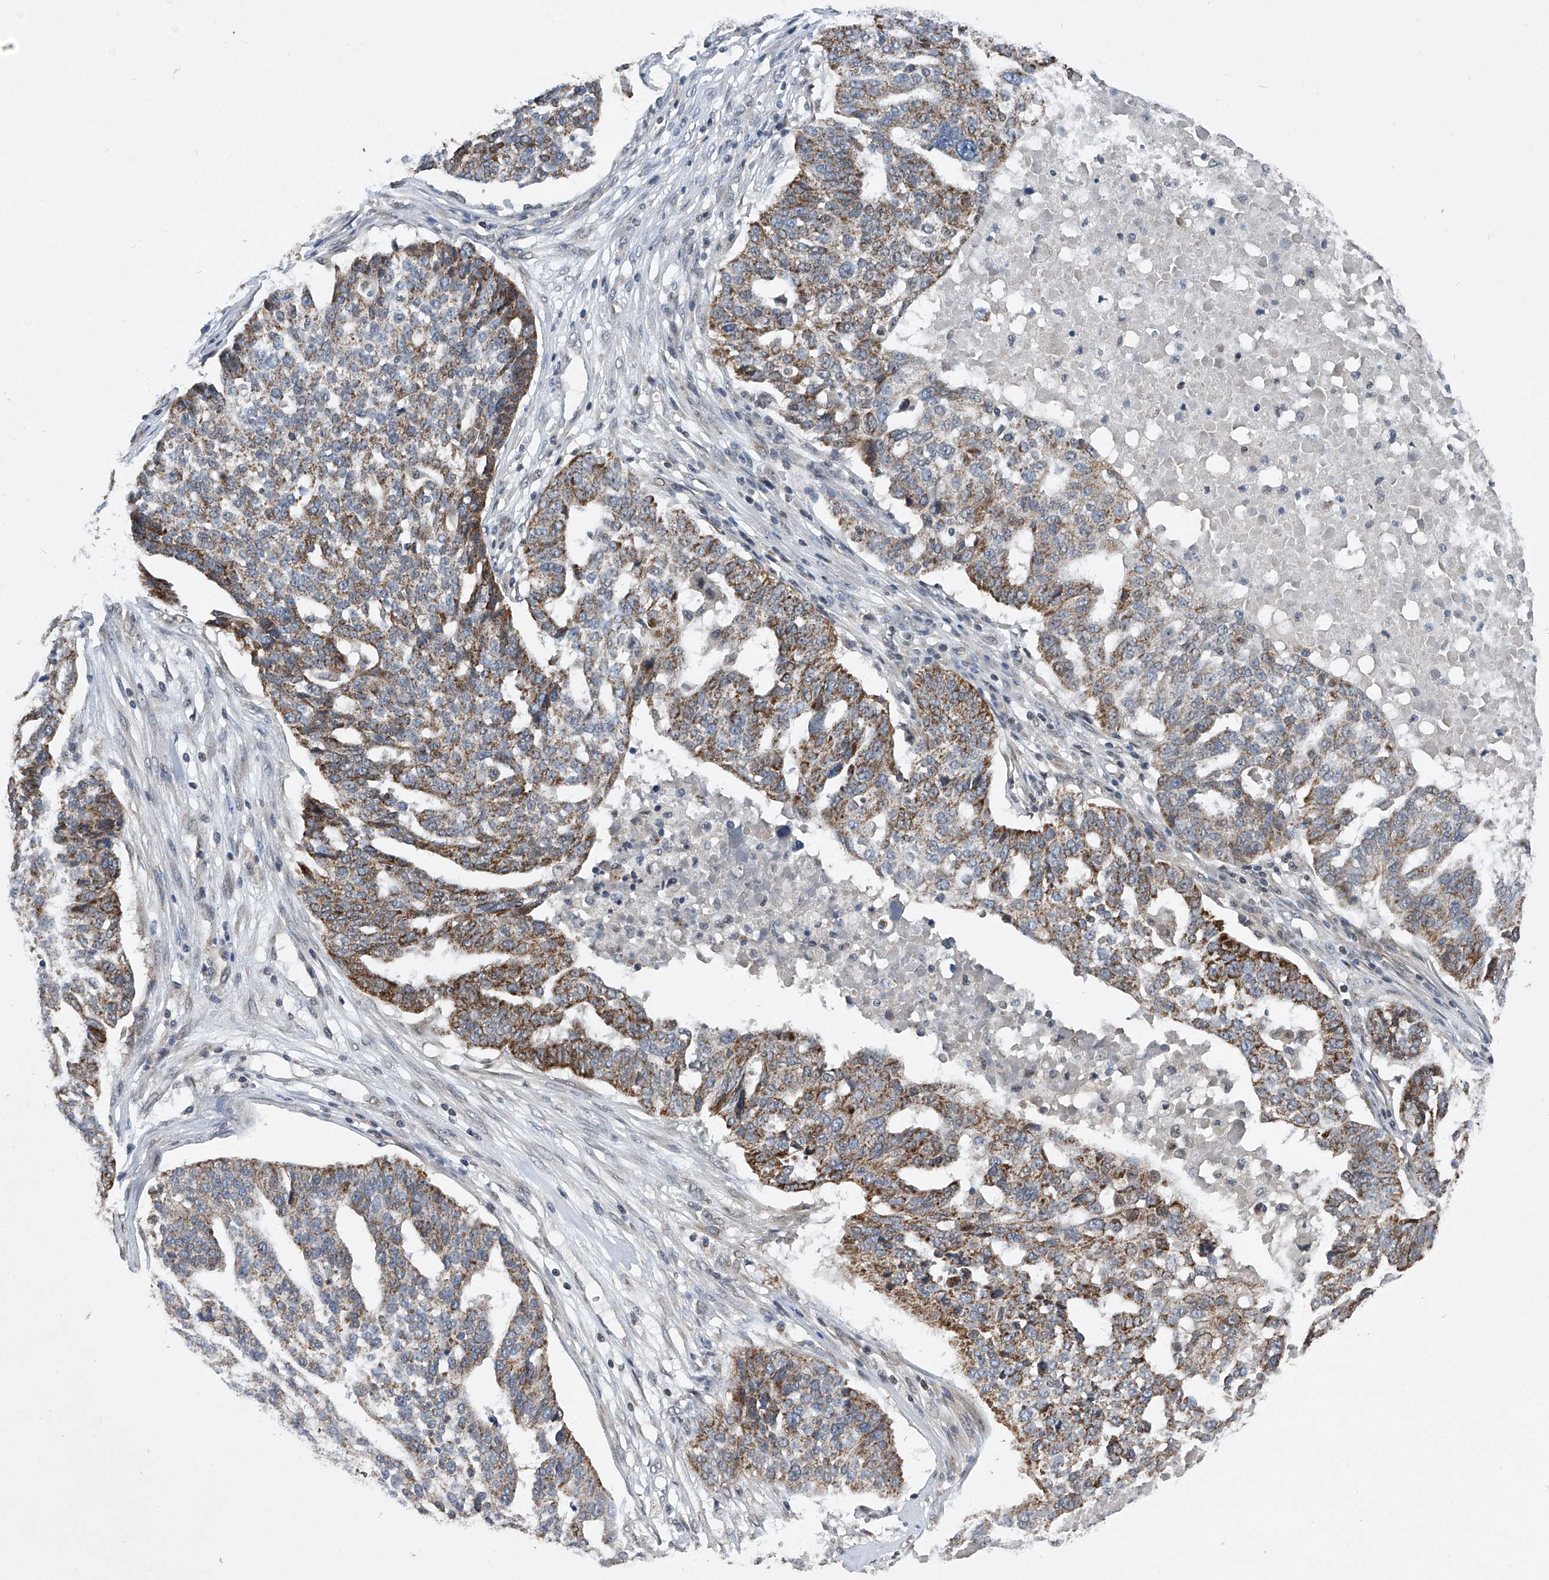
{"staining": {"intensity": "moderate", "quantity": ">75%", "location": "cytoplasmic/membranous"}, "tissue": "ovarian cancer", "cell_type": "Tumor cells", "image_type": "cancer", "snomed": [{"axis": "morphology", "description": "Cystadenocarcinoma, serous, NOS"}, {"axis": "topography", "description": "Ovary"}], "caption": "Ovarian cancer was stained to show a protein in brown. There is medium levels of moderate cytoplasmic/membranous expression in approximately >75% of tumor cells.", "gene": "BCKDHB", "patient": {"sex": "female", "age": 59}}